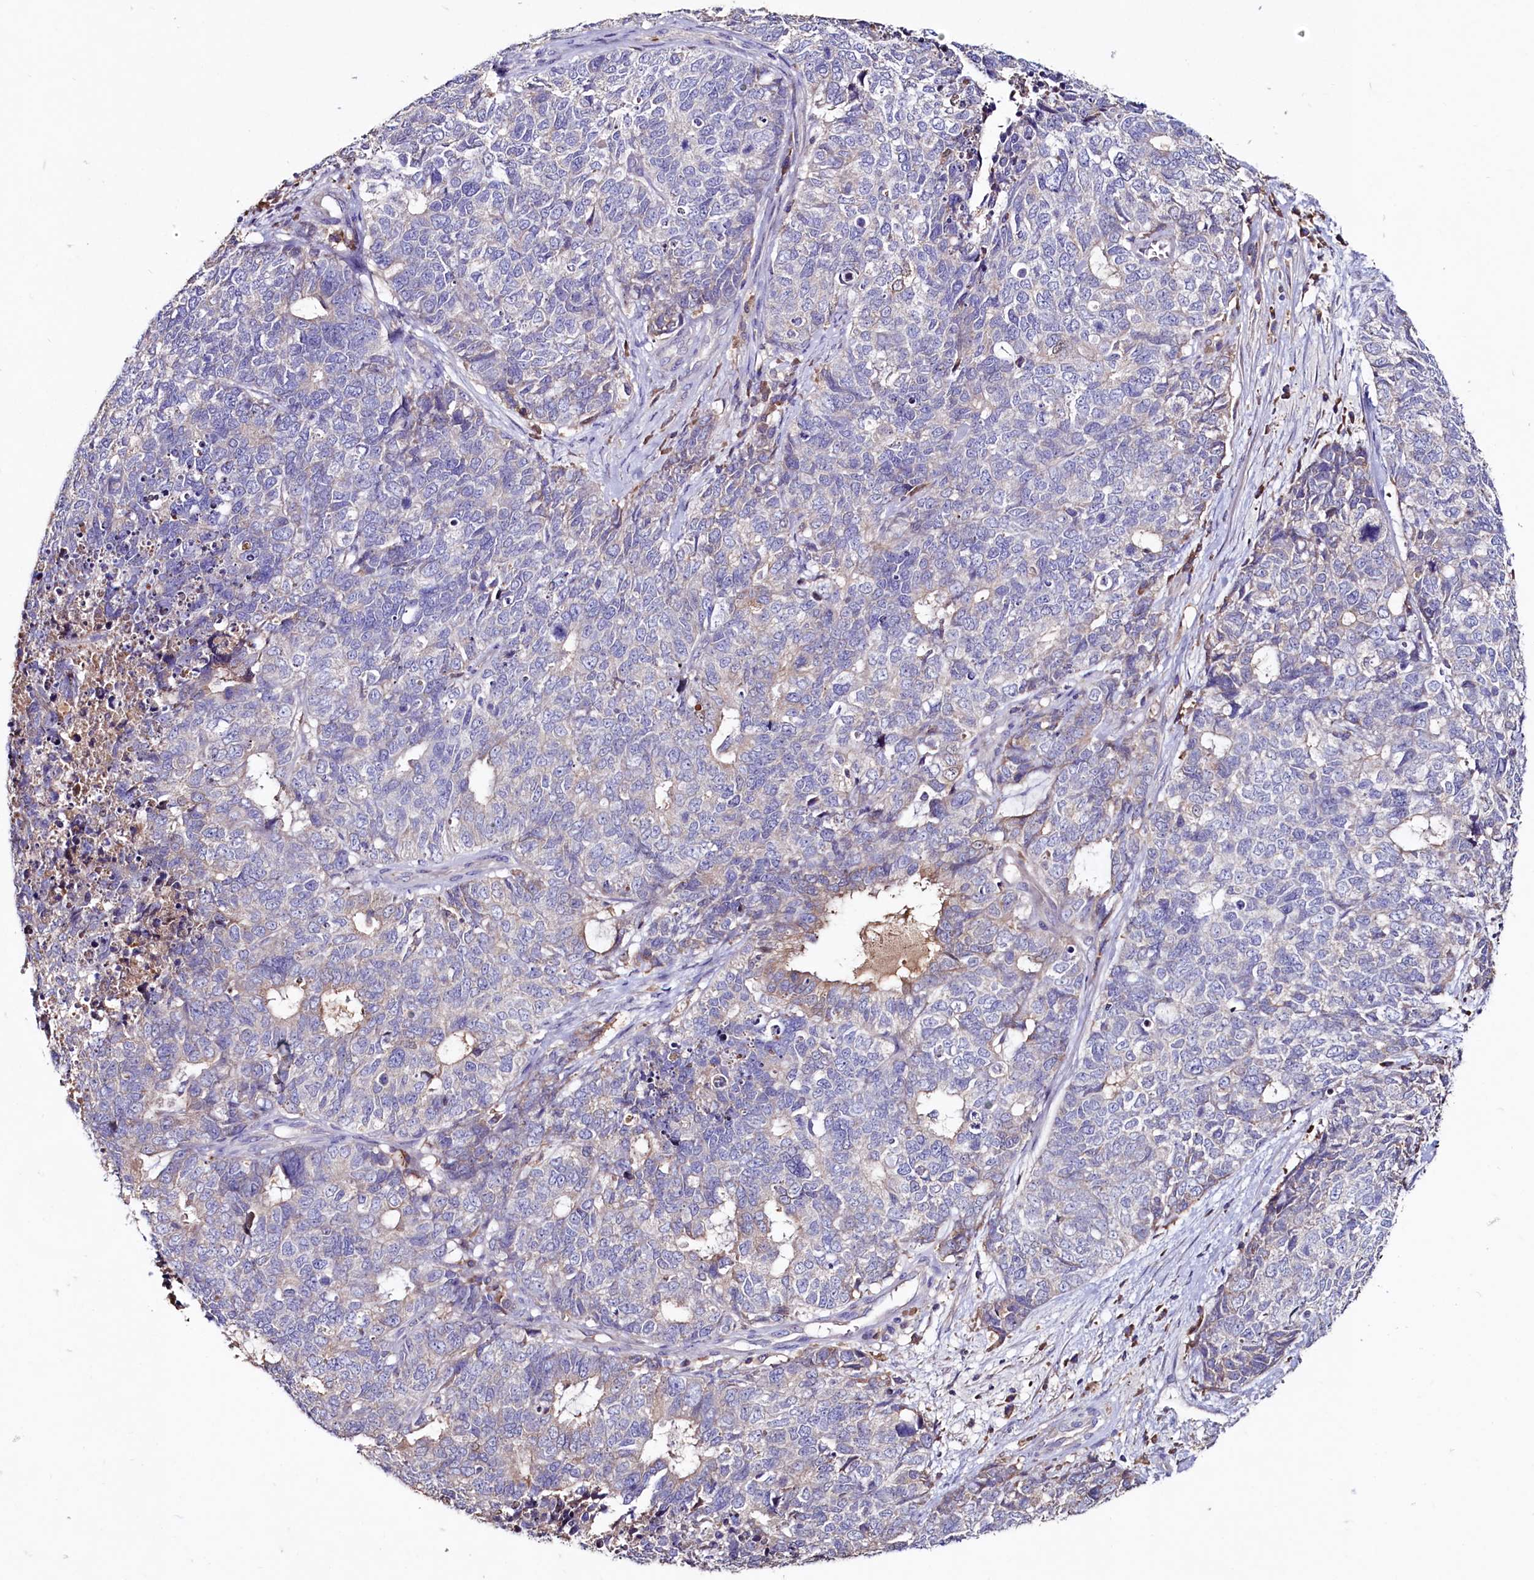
{"staining": {"intensity": "negative", "quantity": "none", "location": "none"}, "tissue": "cervical cancer", "cell_type": "Tumor cells", "image_type": "cancer", "snomed": [{"axis": "morphology", "description": "Squamous cell carcinoma, NOS"}, {"axis": "topography", "description": "Cervix"}], "caption": "High magnification brightfield microscopy of squamous cell carcinoma (cervical) stained with DAB (brown) and counterstained with hematoxylin (blue): tumor cells show no significant positivity.", "gene": "IL17RD", "patient": {"sex": "female", "age": 63}}